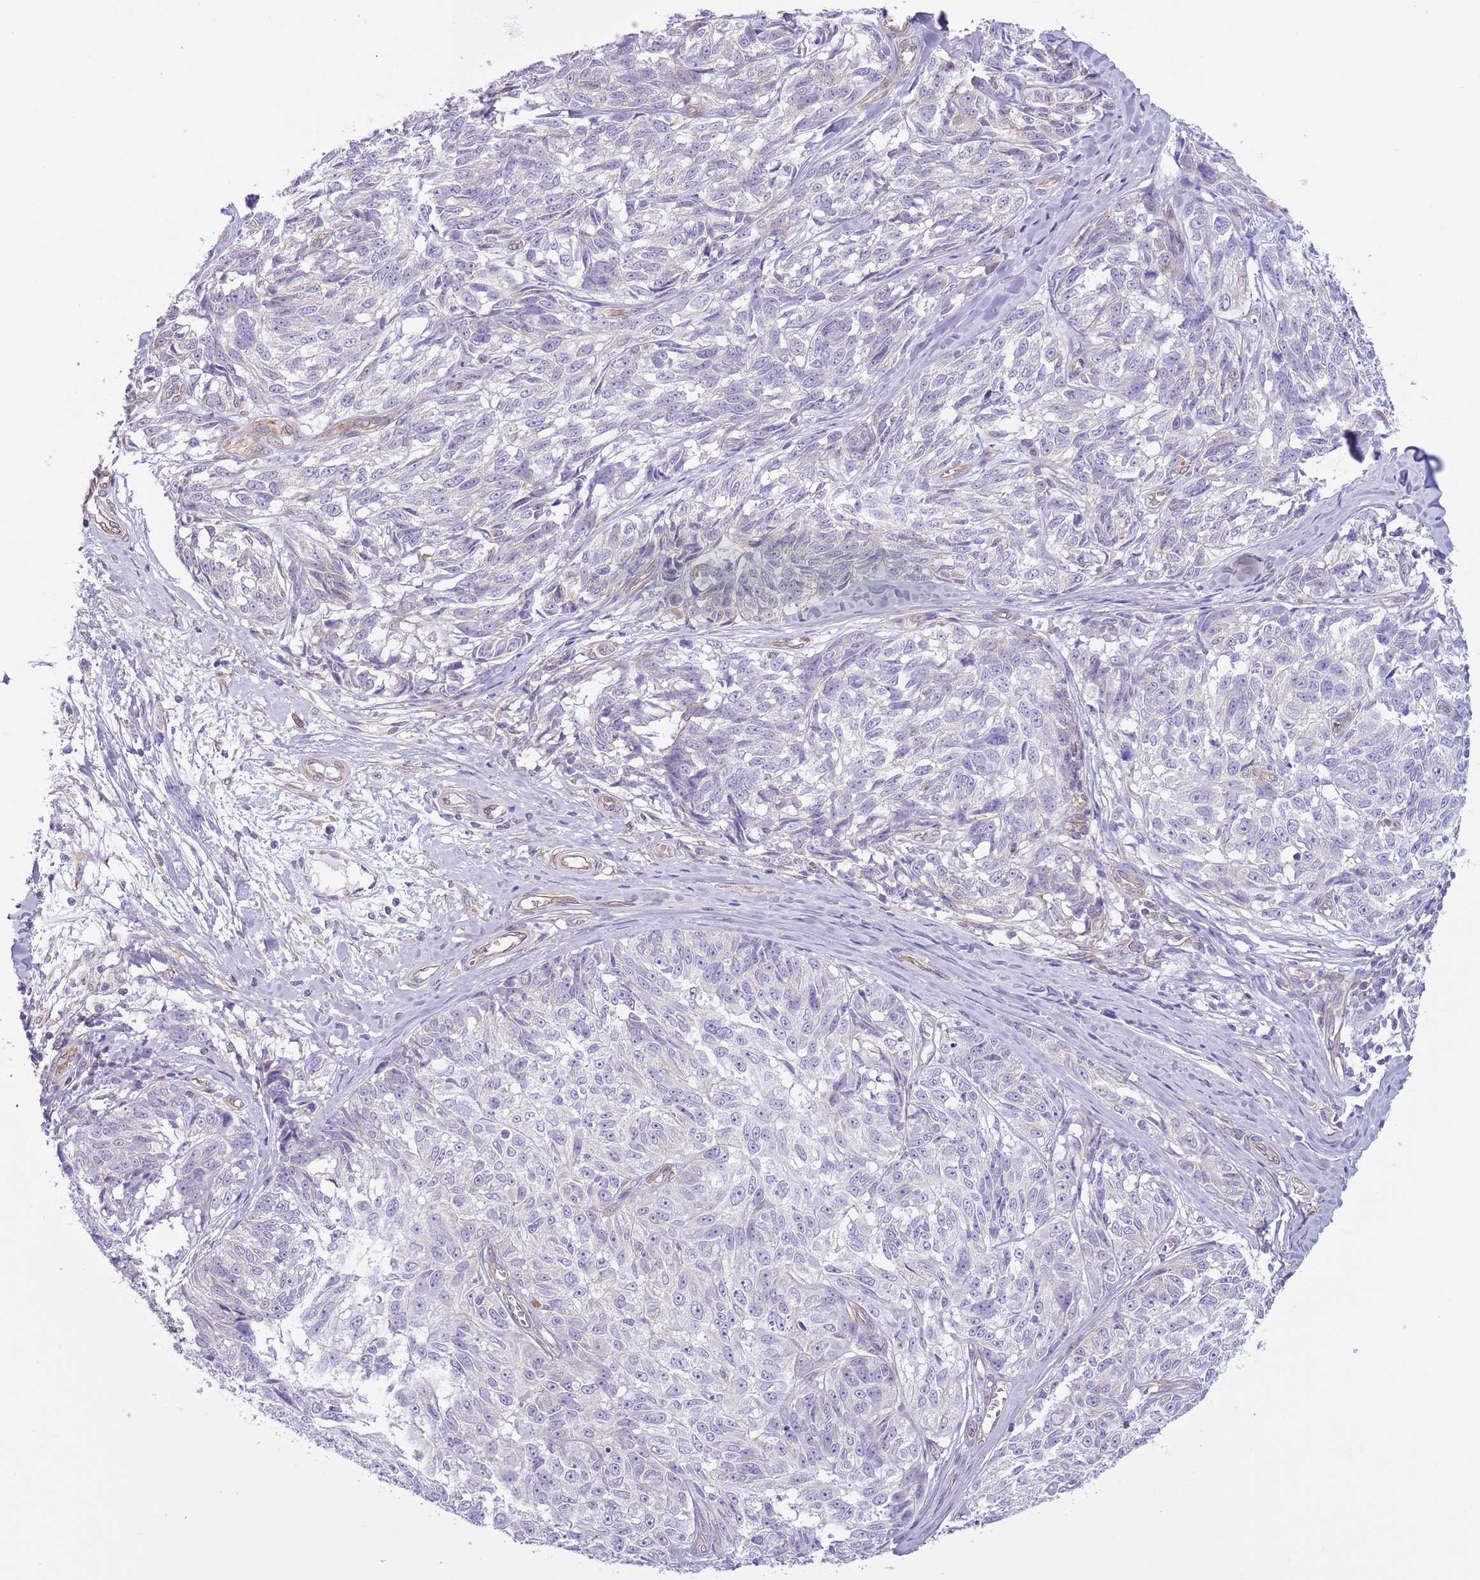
{"staining": {"intensity": "weak", "quantity": "<25%", "location": "cytoplasmic/membranous"}, "tissue": "melanoma", "cell_type": "Tumor cells", "image_type": "cancer", "snomed": [{"axis": "morphology", "description": "Normal tissue, NOS"}, {"axis": "morphology", "description": "Malignant melanoma, NOS"}, {"axis": "topography", "description": "Skin"}], "caption": "High magnification brightfield microscopy of melanoma stained with DAB (brown) and counterstained with hematoxylin (blue): tumor cells show no significant positivity.", "gene": "RBP3", "patient": {"sex": "female", "age": 64}}